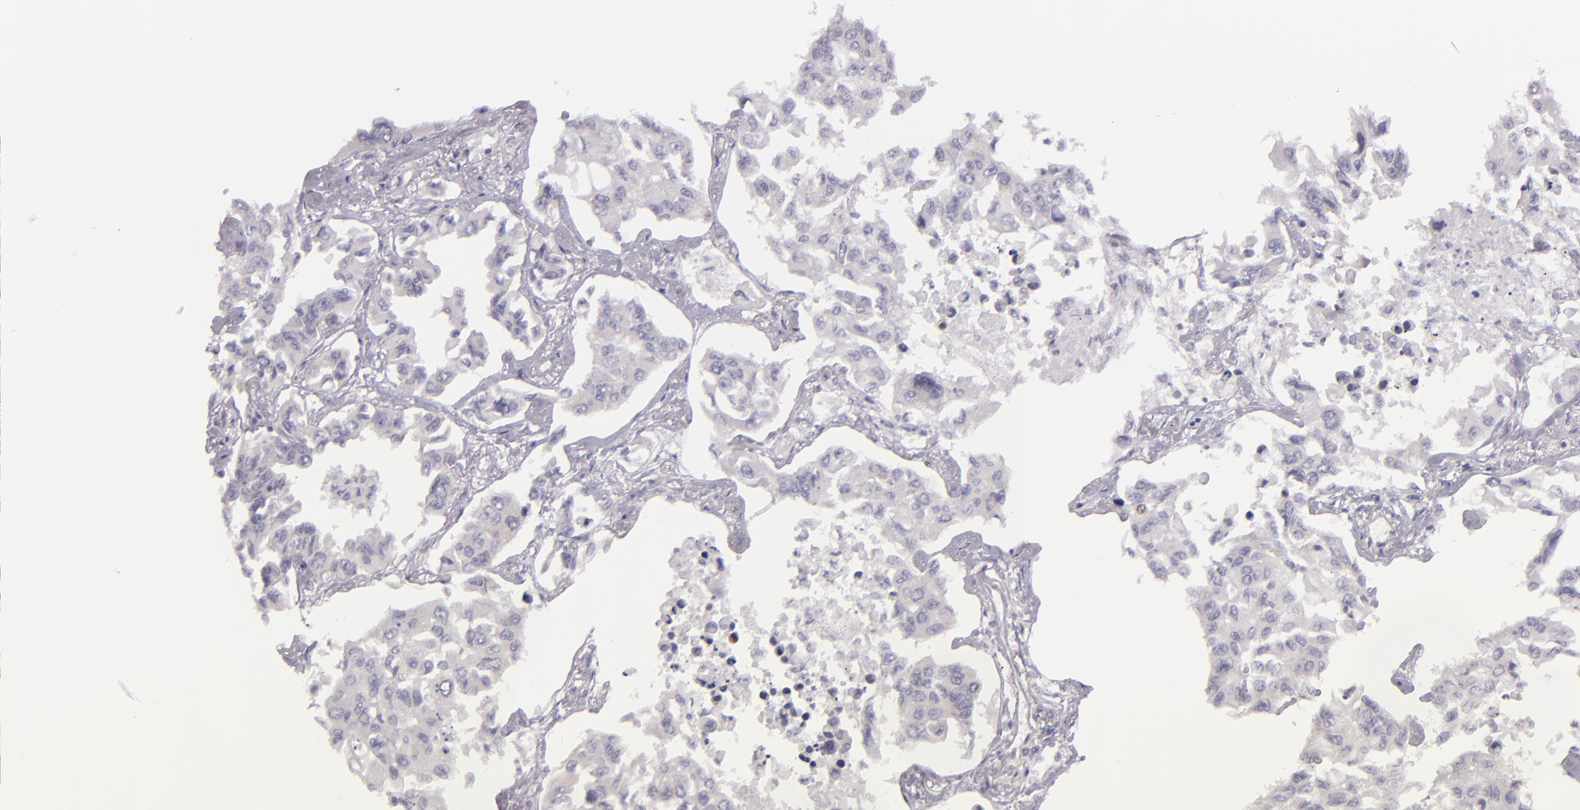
{"staining": {"intensity": "weak", "quantity": "<25%", "location": "cytoplasmic/membranous"}, "tissue": "lung cancer", "cell_type": "Tumor cells", "image_type": "cancer", "snomed": [{"axis": "morphology", "description": "Adenocarcinoma, NOS"}, {"axis": "topography", "description": "Lung"}], "caption": "Immunohistochemistry (IHC) of lung adenocarcinoma exhibits no positivity in tumor cells.", "gene": "UPF3B", "patient": {"sex": "male", "age": 64}}